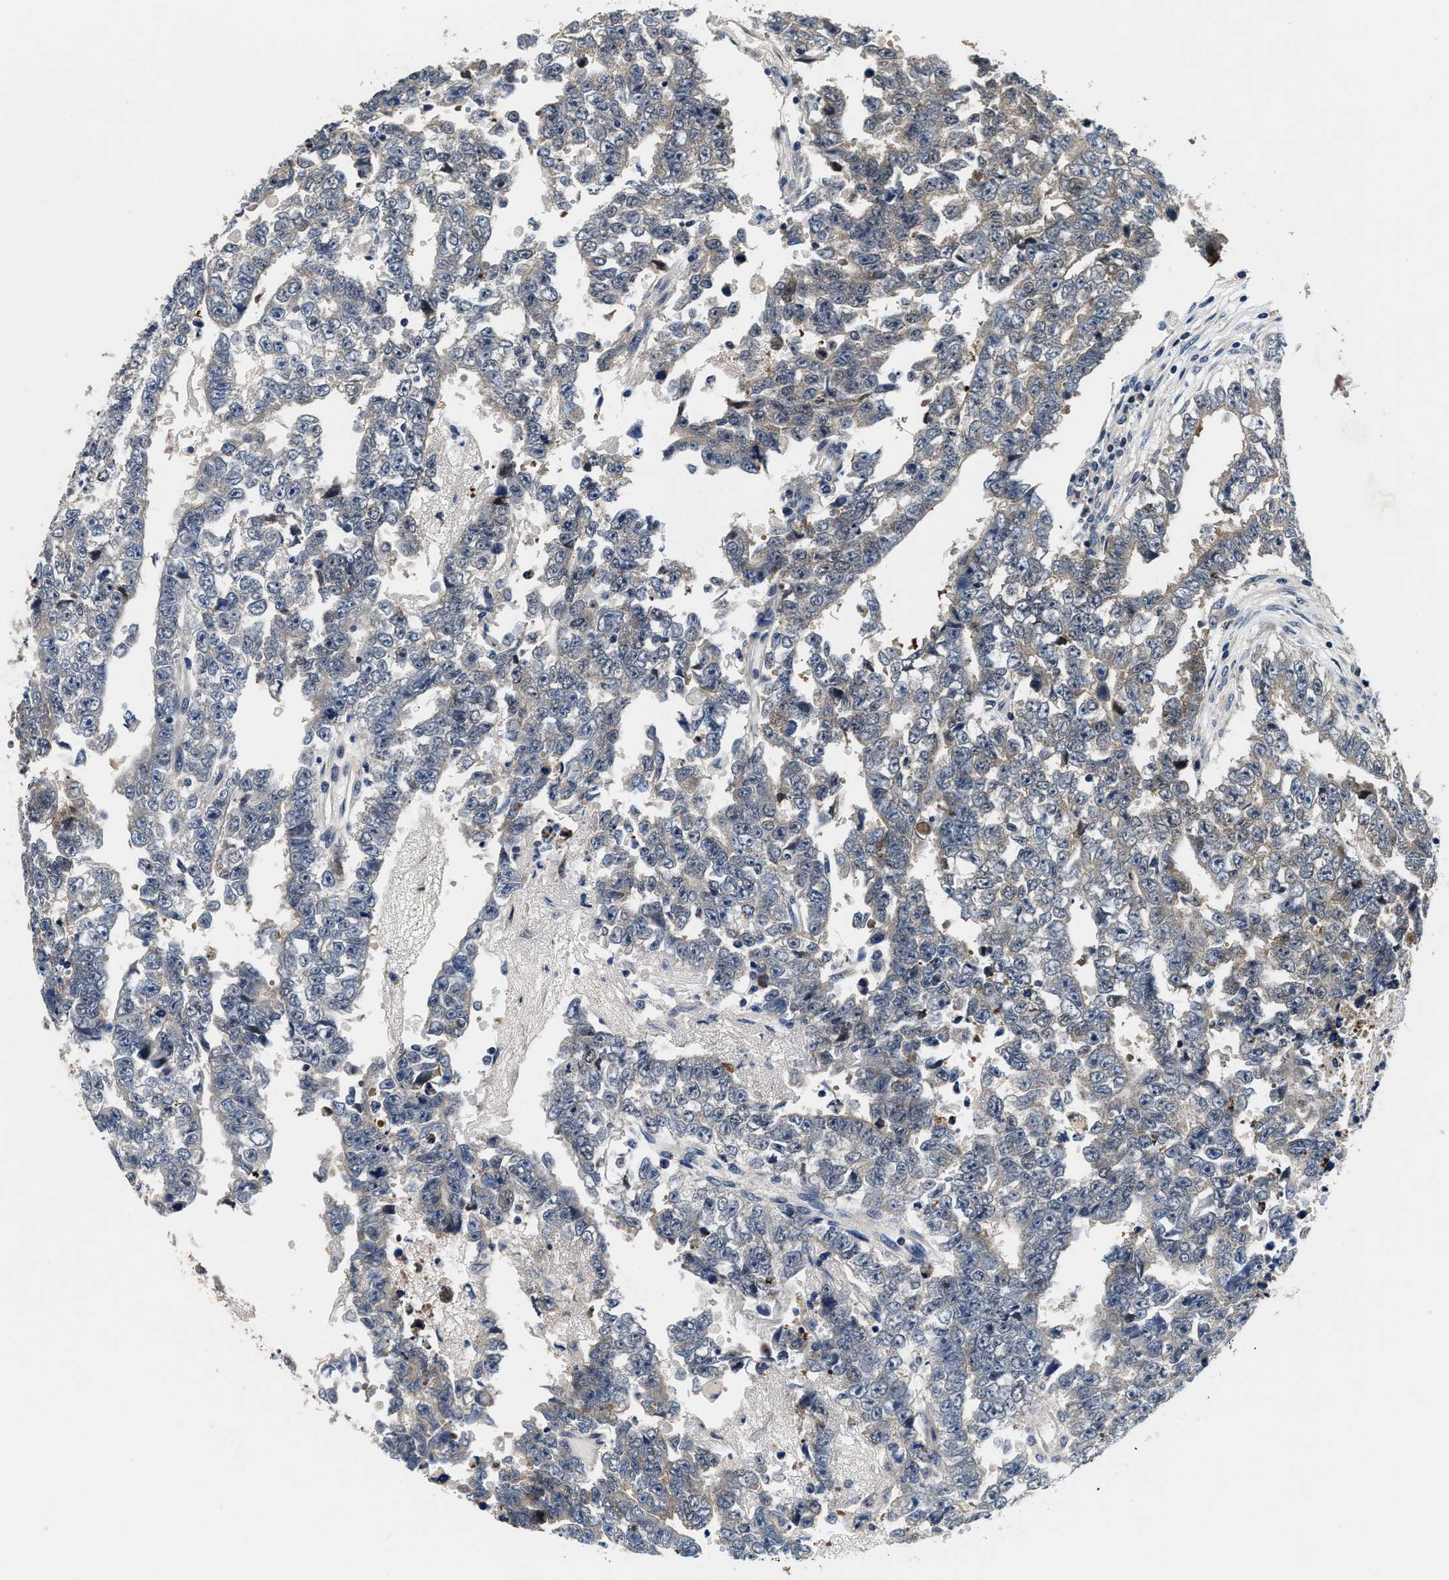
{"staining": {"intensity": "weak", "quantity": "25%-75%", "location": "cytoplasmic/membranous"}, "tissue": "testis cancer", "cell_type": "Tumor cells", "image_type": "cancer", "snomed": [{"axis": "morphology", "description": "Carcinoma, Embryonal, NOS"}, {"axis": "topography", "description": "Testis"}], "caption": "DAB (3,3'-diaminobenzidine) immunohistochemical staining of embryonal carcinoma (testis) exhibits weak cytoplasmic/membranous protein positivity in approximately 25%-75% of tumor cells.", "gene": "PHPT1", "patient": {"sex": "male", "age": 25}}